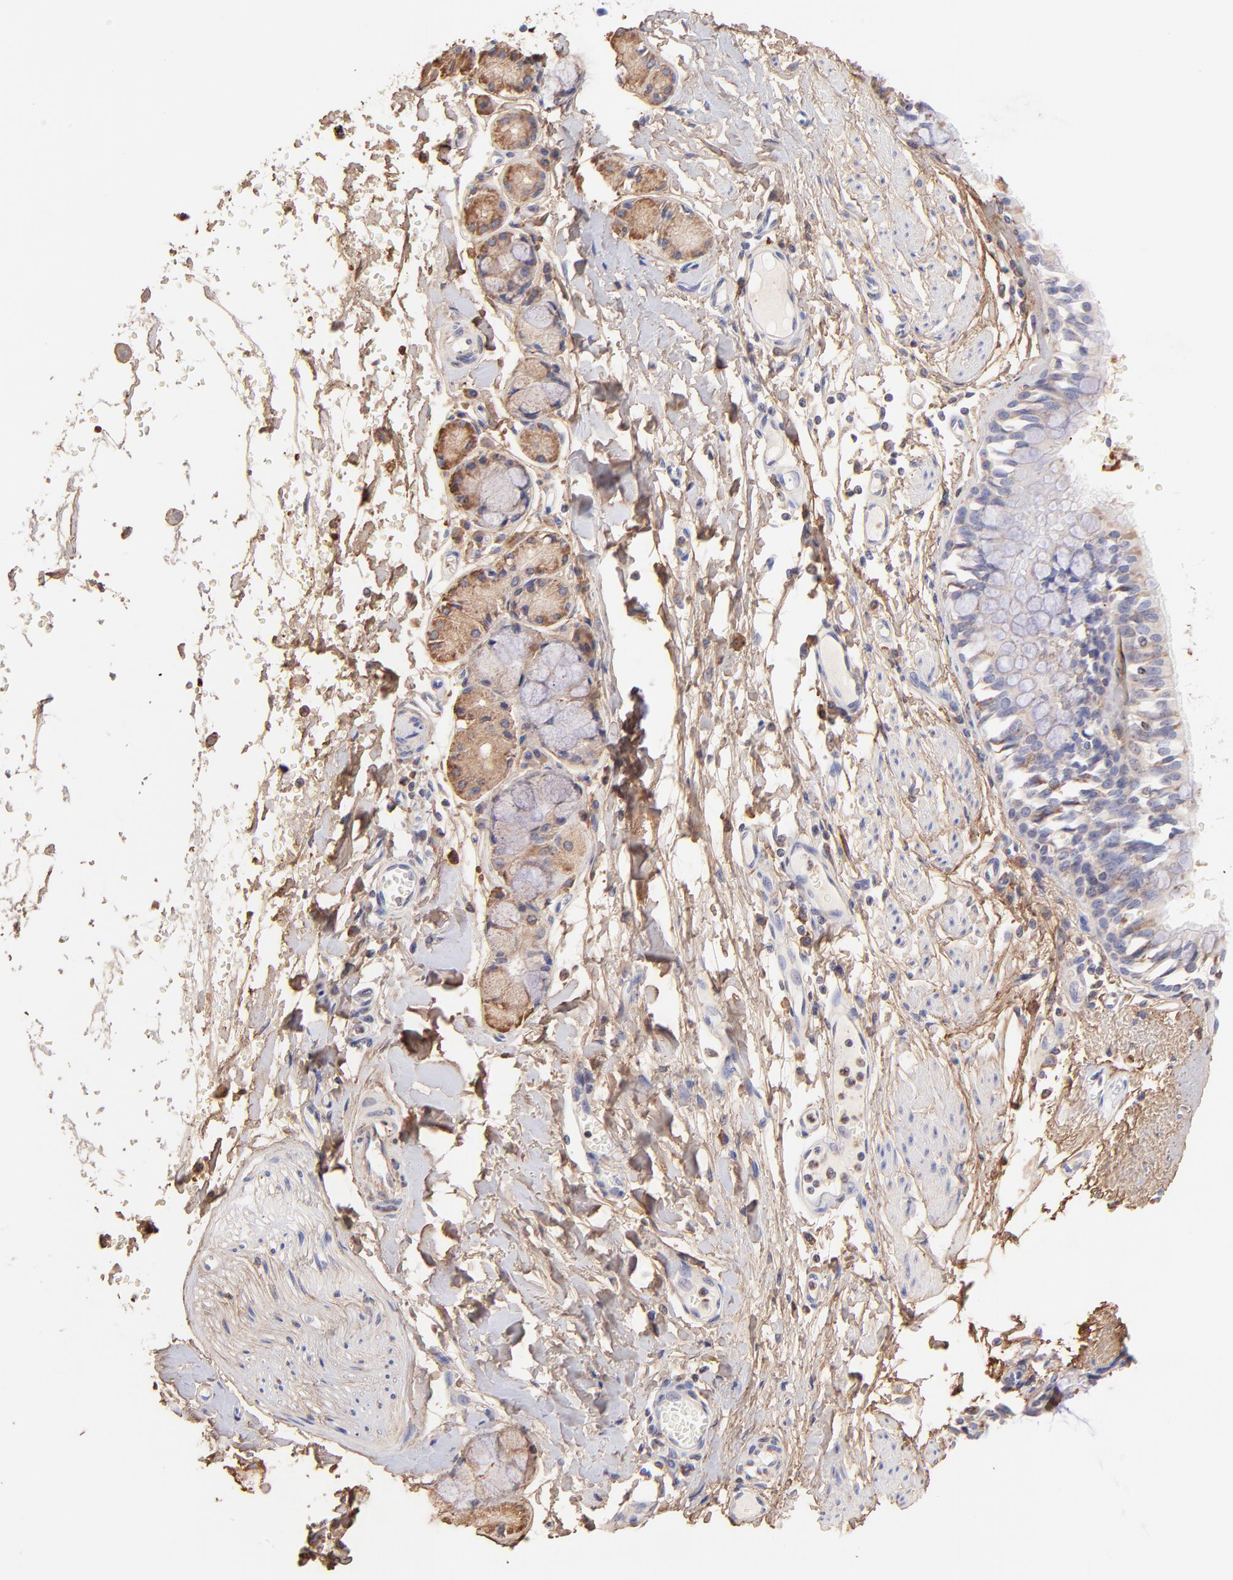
{"staining": {"intensity": "moderate", "quantity": ">75%", "location": "cytoplasmic/membranous"}, "tissue": "bronchus", "cell_type": "Respiratory epithelial cells", "image_type": "normal", "snomed": [{"axis": "morphology", "description": "Normal tissue, NOS"}, {"axis": "topography", "description": "Bronchus"}, {"axis": "topography", "description": "Lung"}], "caption": "Immunohistochemistry (IHC) histopathology image of benign bronchus: bronchus stained using immunohistochemistry (IHC) displays medium levels of moderate protein expression localized specifically in the cytoplasmic/membranous of respiratory epithelial cells, appearing as a cytoplasmic/membranous brown color.", "gene": "BGN", "patient": {"sex": "female", "age": 56}}